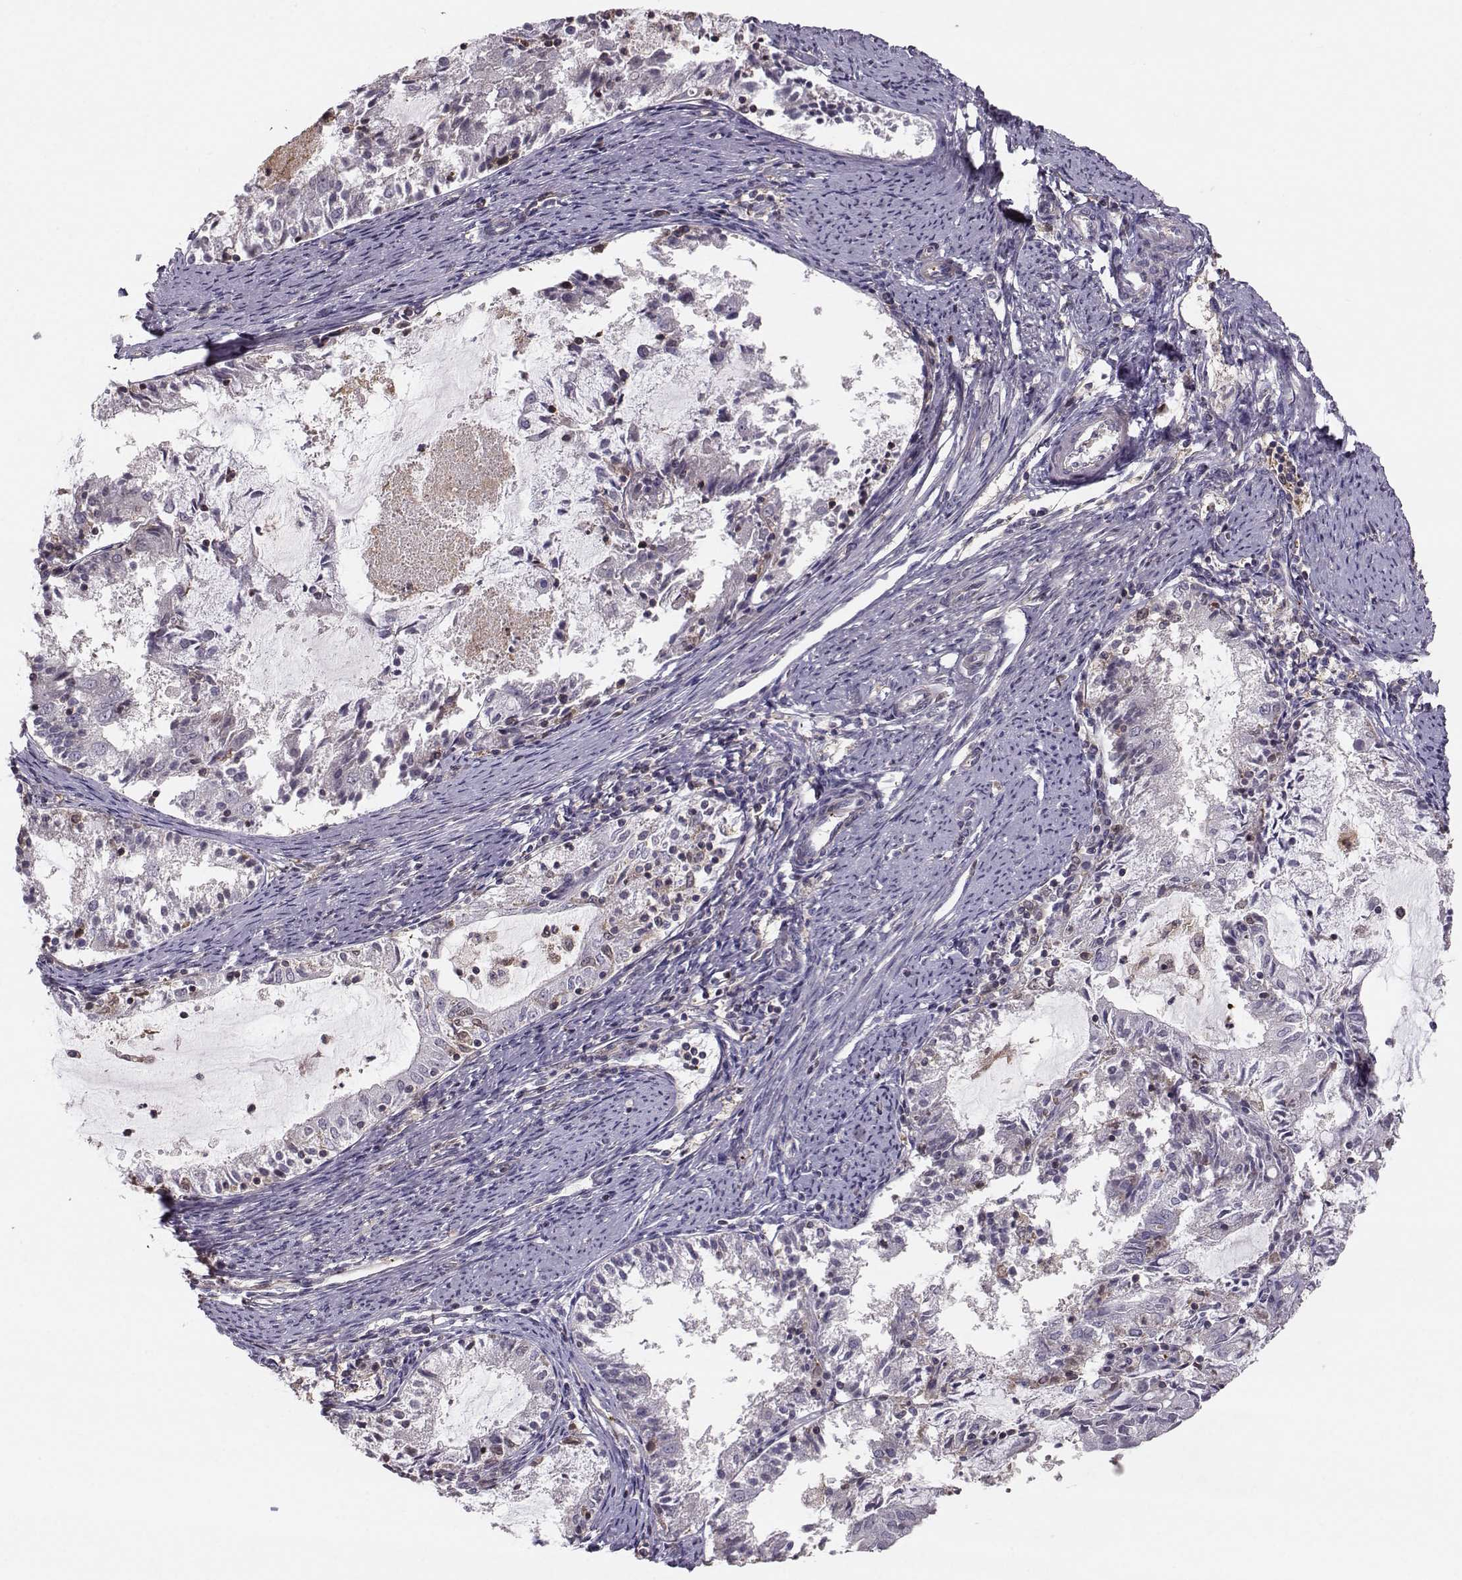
{"staining": {"intensity": "negative", "quantity": "none", "location": "none"}, "tissue": "endometrial cancer", "cell_type": "Tumor cells", "image_type": "cancer", "snomed": [{"axis": "morphology", "description": "Adenocarcinoma, NOS"}, {"axis": "topography", "description": "Endometrium"}], "caption": "IHC micrograph of neoplastic tissue: endometrial cancer (adenocarcinoma) stained with DAB shows no significant protein positivity in tumor cells.", "gene": "ASB16", "patient": {"sex": "female", "age": 57}}